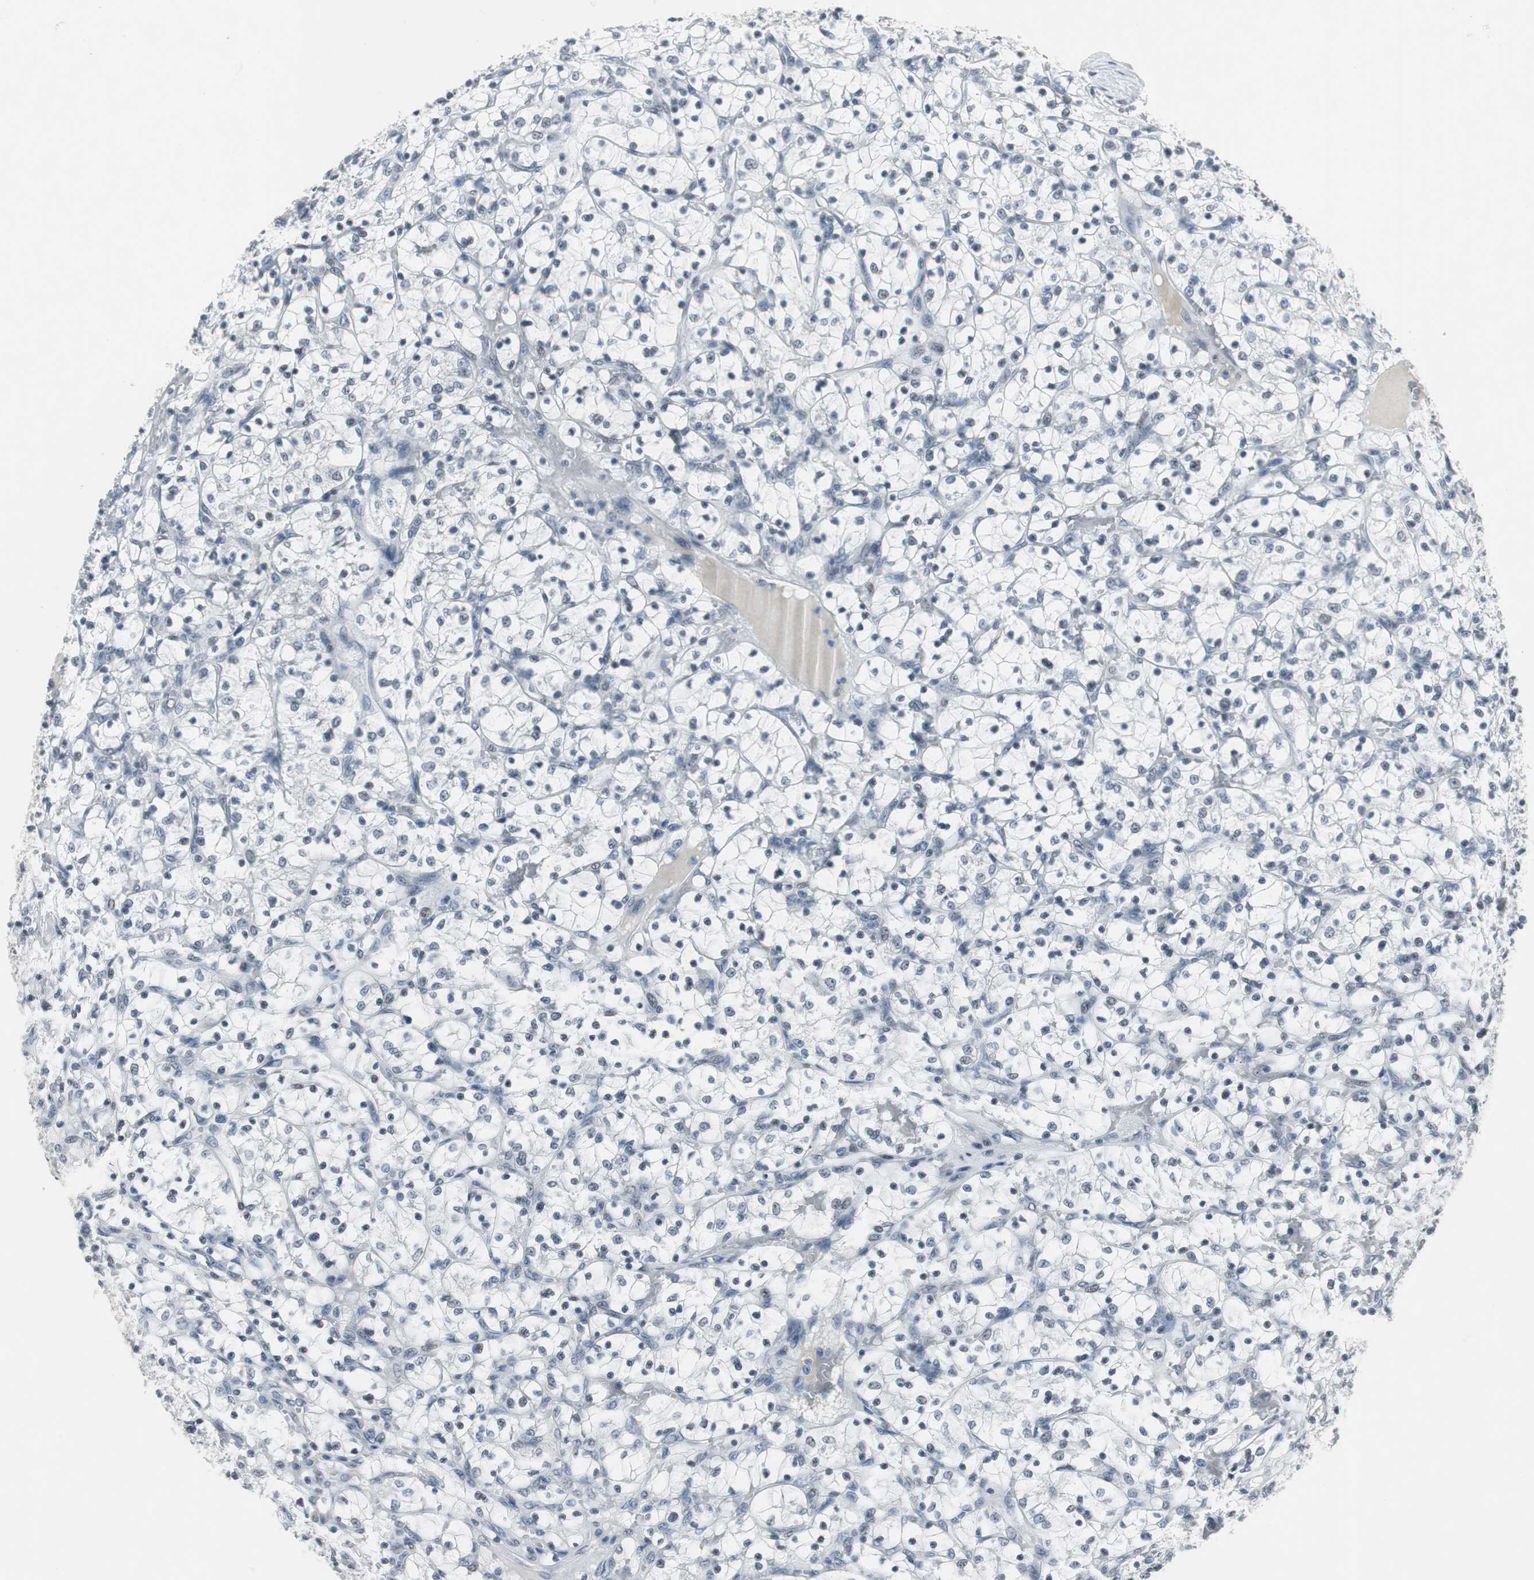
{"staining": {"intensity": "negative", "quantity": "none", "location": "none"}, "tissue": "renal cancer", "cell_type": "Tumor cells", "image_type": "cancer", "snomed": [{"axis": "morphology", "description": "Adenocarcinoma, NOS"}, {"axis": "topography", "description": "Kidney"}], "caption": "This photomicrograph is of renal adenocarcinoma stained with immunohistochemistry (IHC) to label a protein in brown with the nuclei are counter-stained blue. There is no expression in tumor cells. (DAB (3,3'-diaminobenzidine) immunohistochemistry visualized using brightfield microscopy, high magnification).", "gene": "ELK1", "patient": {"sex": "female", "age": 69}}